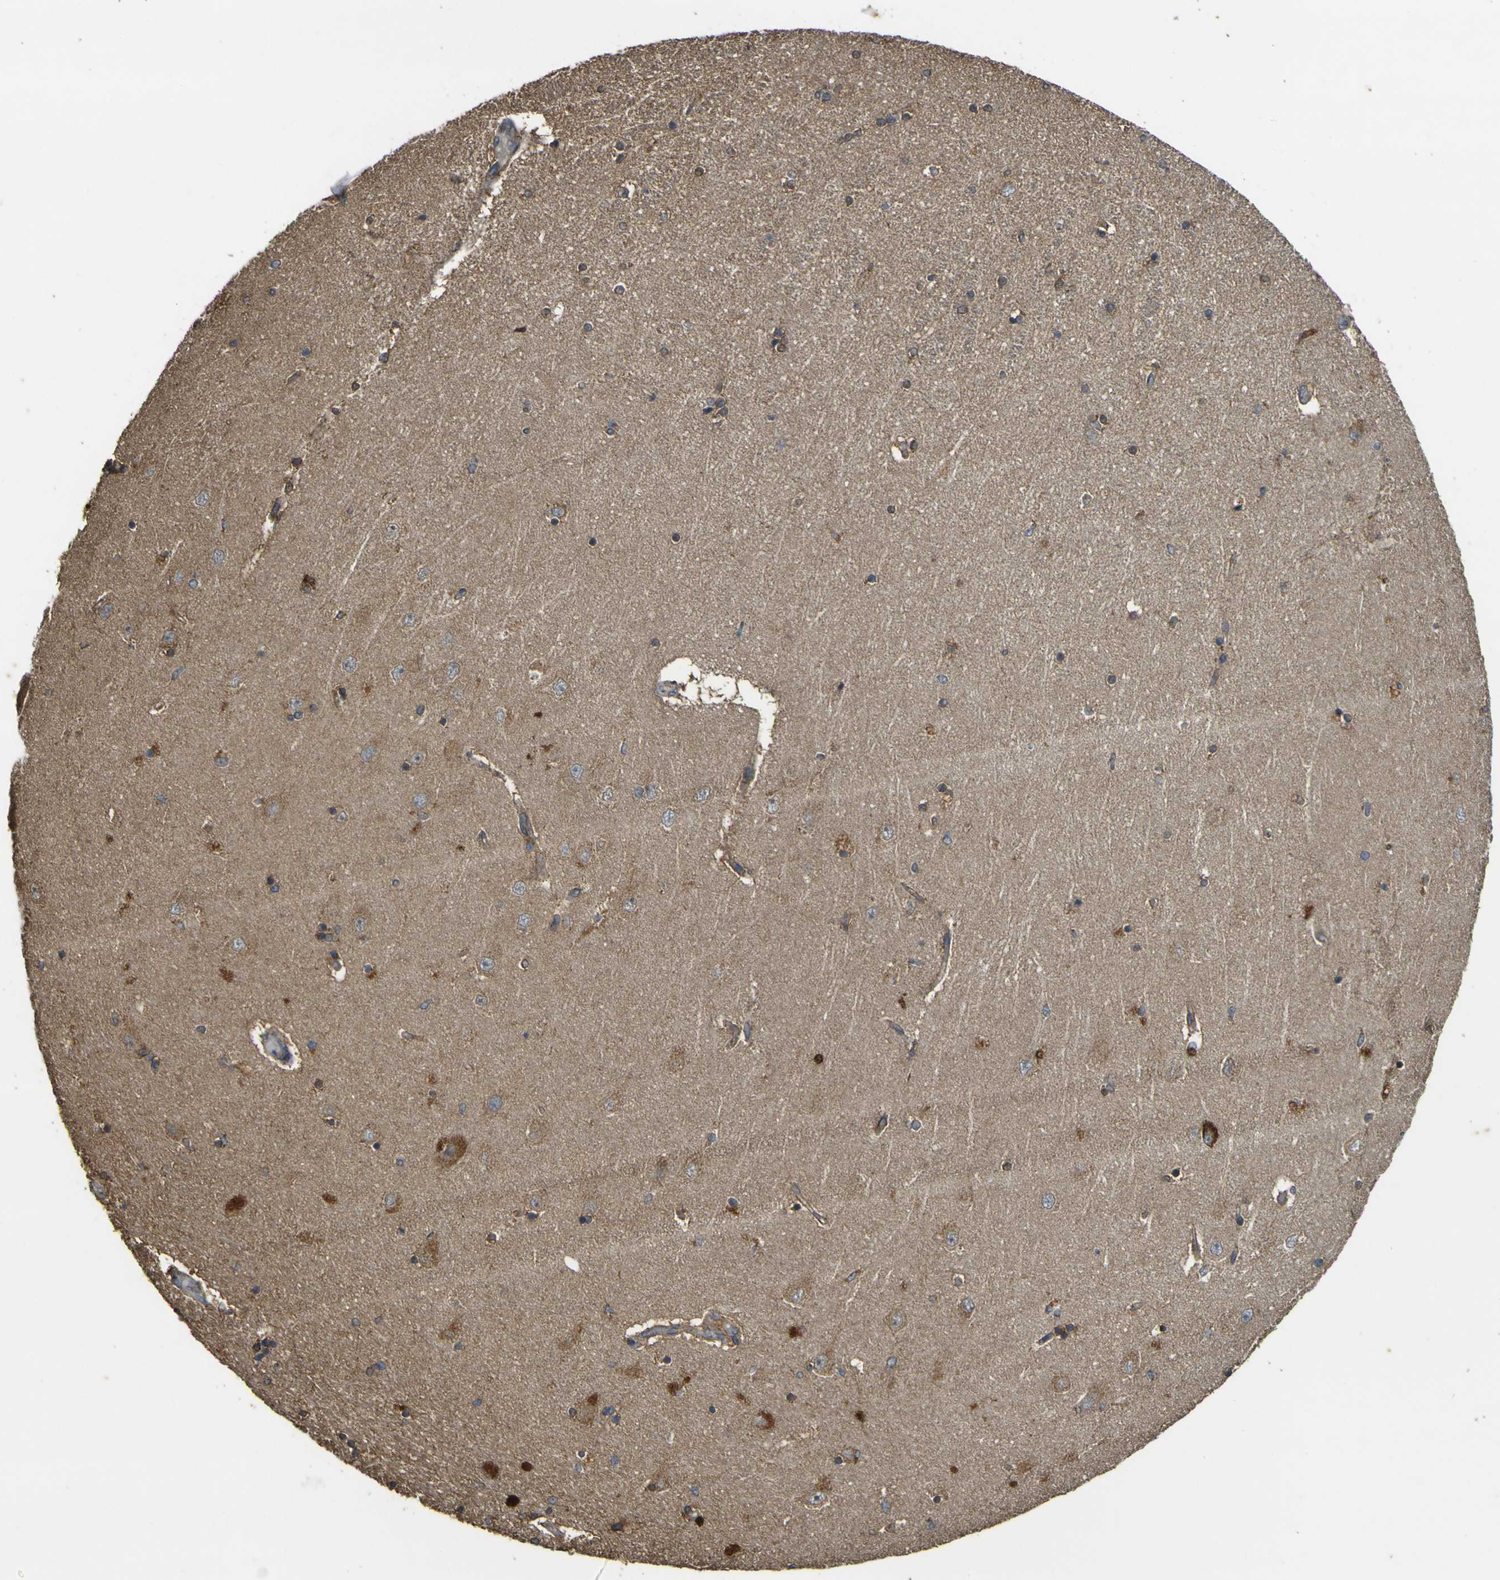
{"staining": {"intensity": "moderate", "quantity": "<25%", "location": "cytoplasmic/membranous"}, "tissue": "hippocampus", "cell_type": "Glial cells", "image_type": "normal", "snomed": [{"axis": "morphology", "description": "Normal tissue, NOS"}, {"axis": "topography", "description": "Hippocampus"}], "caption": "Hippocampus stained with DAB (3,3'-diaminobenzidine) immunohistochemistry (IHC) demonstrates low levels of moderate cytoplasmic/membranous positivity in about <25% of glial cells. Ihc stains the protein of interest in brown and the nuclei are stained blue.", "gene": "ACSL3", "patient": {"sex": "female", "age": 54}}